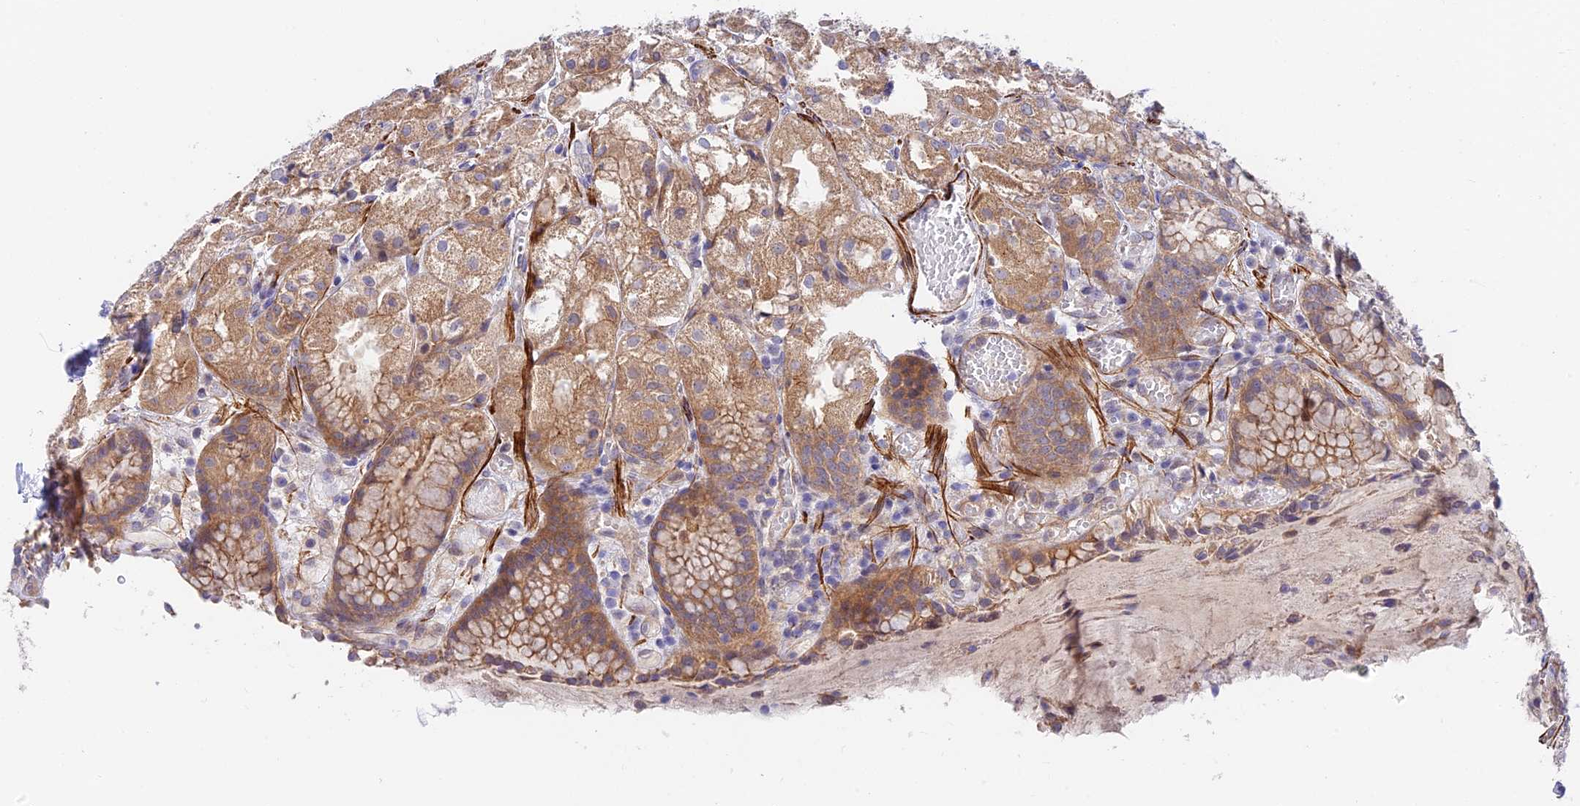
{"staining": {"intensity": "moderate", "quantity": "25%-75%", "location": "cytoplasmic/membranous"}, "tissue": "stomach", "cell_type": "Glandular cells", "image_type": "normal", "snomed": [{"axis": "morphology", "description": "Normal tissue, NOS"}, {"axis": "topography", "description": "Stomach, upper"}], "caption": "DAB immunohistochemical staining of unremarkable human stomach demonstrates moderate cytoplasmic/membranous protein expression in approximately 25%-75% of glandular cells.", "gene": "ANKRD50", "patient": {"sex": "male", "age": 72}}